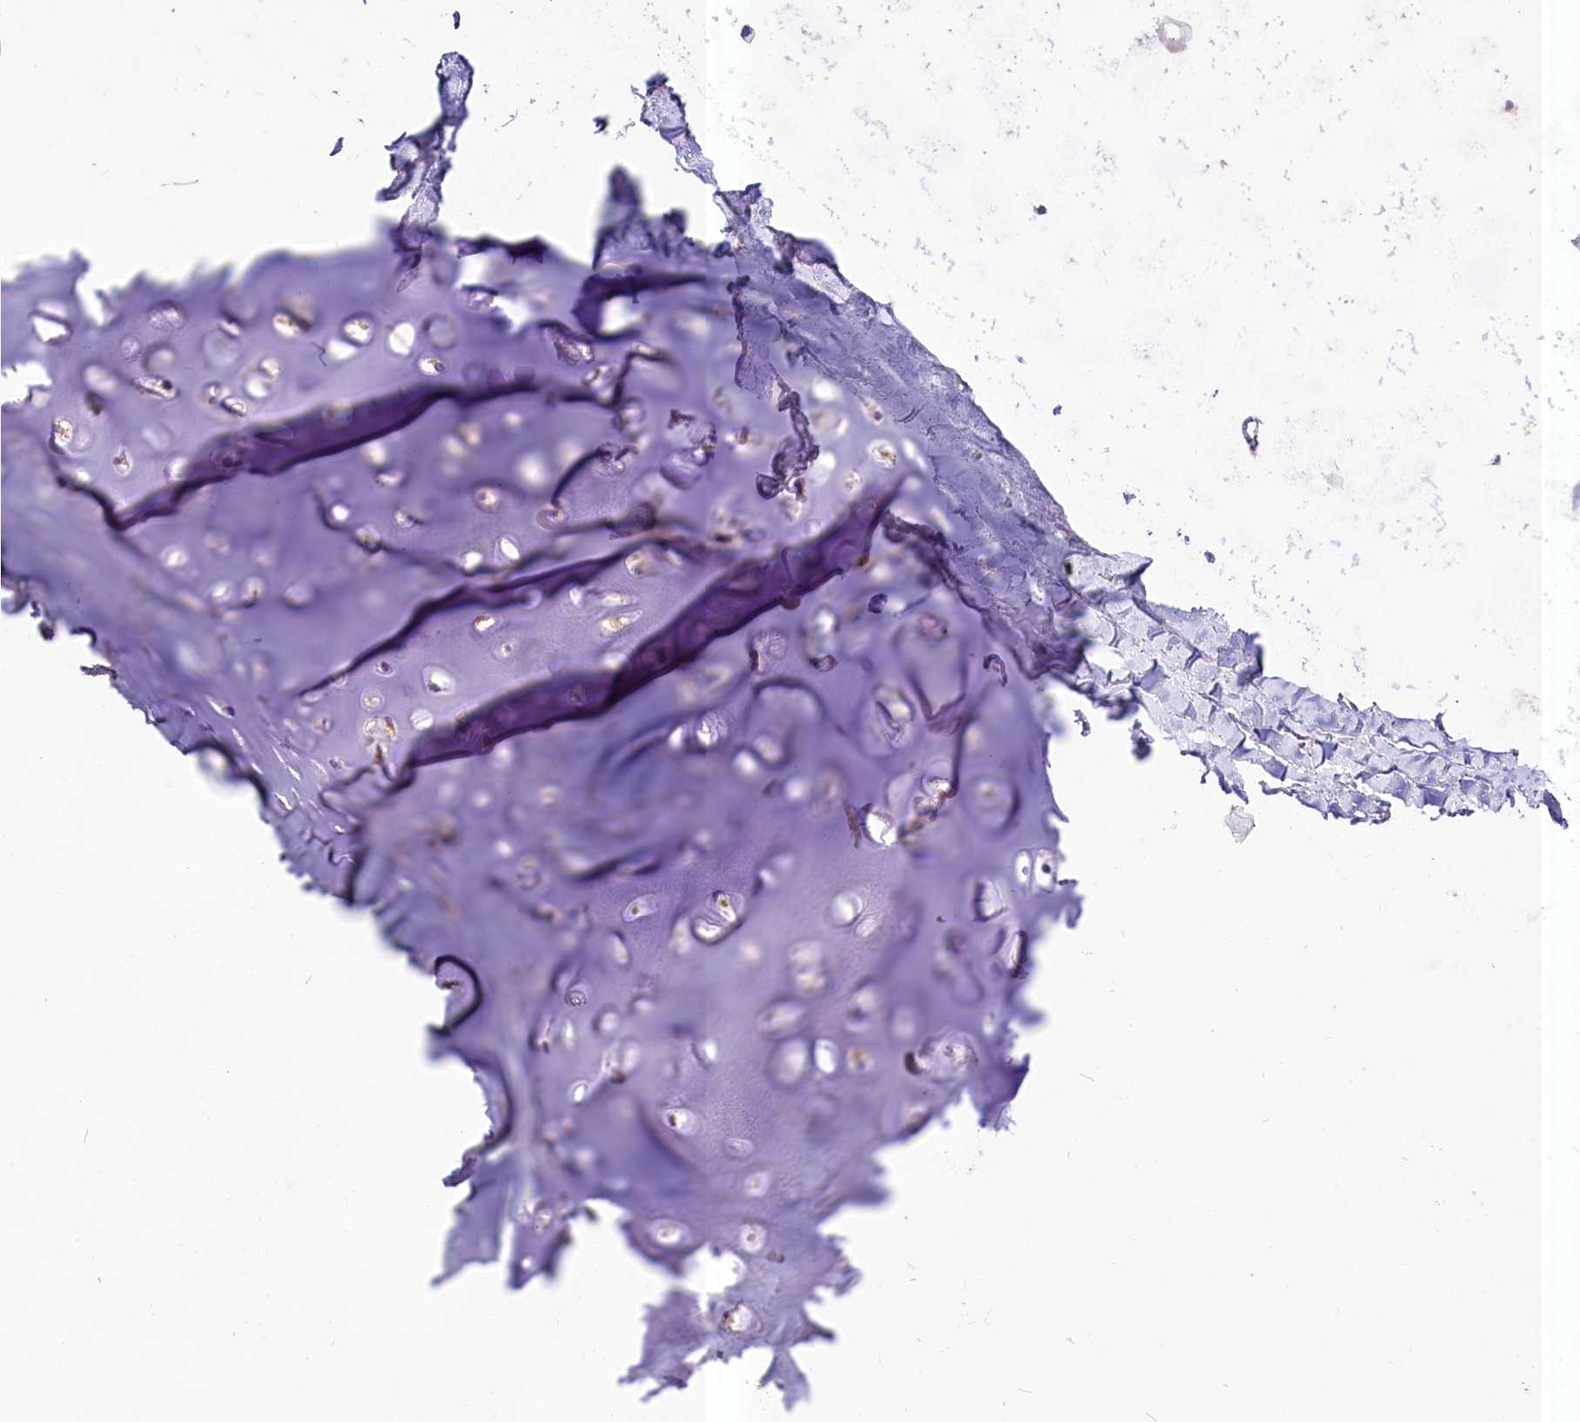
{"staining": {"intensity": "weak", "quantity": "25%-75%", "location": "cytoplasmic/membranous"}, "tissue": "adipose tissue", "cell_type": "Adipocytes", "image_type": "normal", "snomed": [{"axis": "morphology", "description": "Normal tissue, NOS"}, {"axis": "topography", "description": "Lymph node"}, {"axis": "topography", "description": "Bronchus"}], "caption": "Protein expression analysis of unremarkable adipose tissue reveals weak cytoplasmic/membranous expression in about 25%-75% of adipocytes. Nuclei are stained in blue.", "gene": "PEMT", "patient": {"sex": "male", "age": 63}}